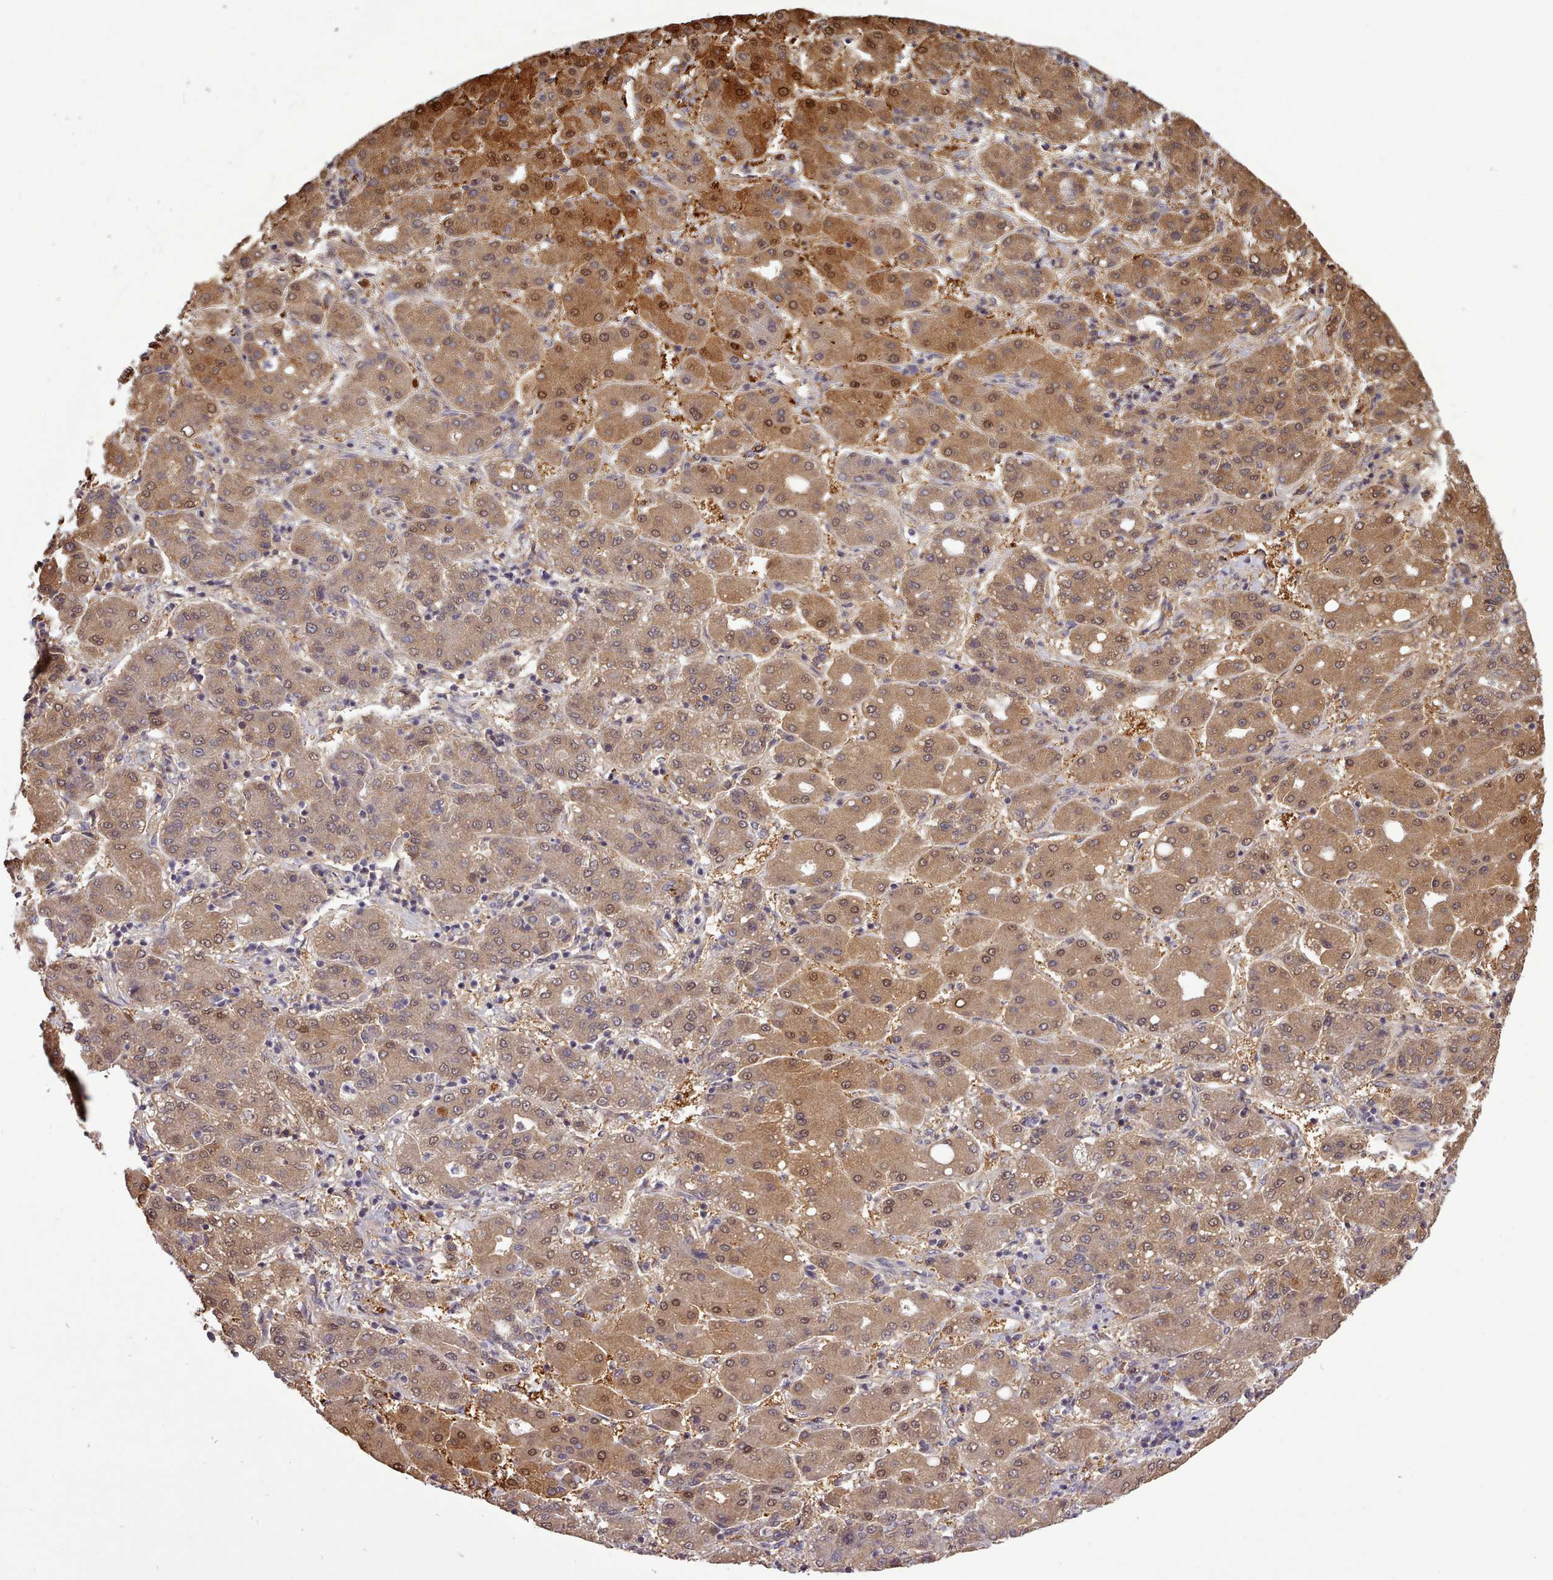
{"staining": {"intensity": "moderate", "quantity": ">75%", "location": "cytoplasmic/membranous,nuclear"}, "tissue": "liver cancer", "cell_type": "Tumor cells", "image_type": "cancer", "snomed": [{"axis": "morphology", "description": "Carcinoma, Hepatocellular, NOS"}, {"axis": "topography", "description": "Liver"}], "caption": "Liver cancer (hepatocellular carcinoma) tissue displays moderate cytoplasmic/membranous and nuclear positivity in about >75% of tumor cells (DAB = brown stain, brightfield microscopy at high magnification).", "gene": "ARL17A", "patient": {"sex": "male", "age": 65}}